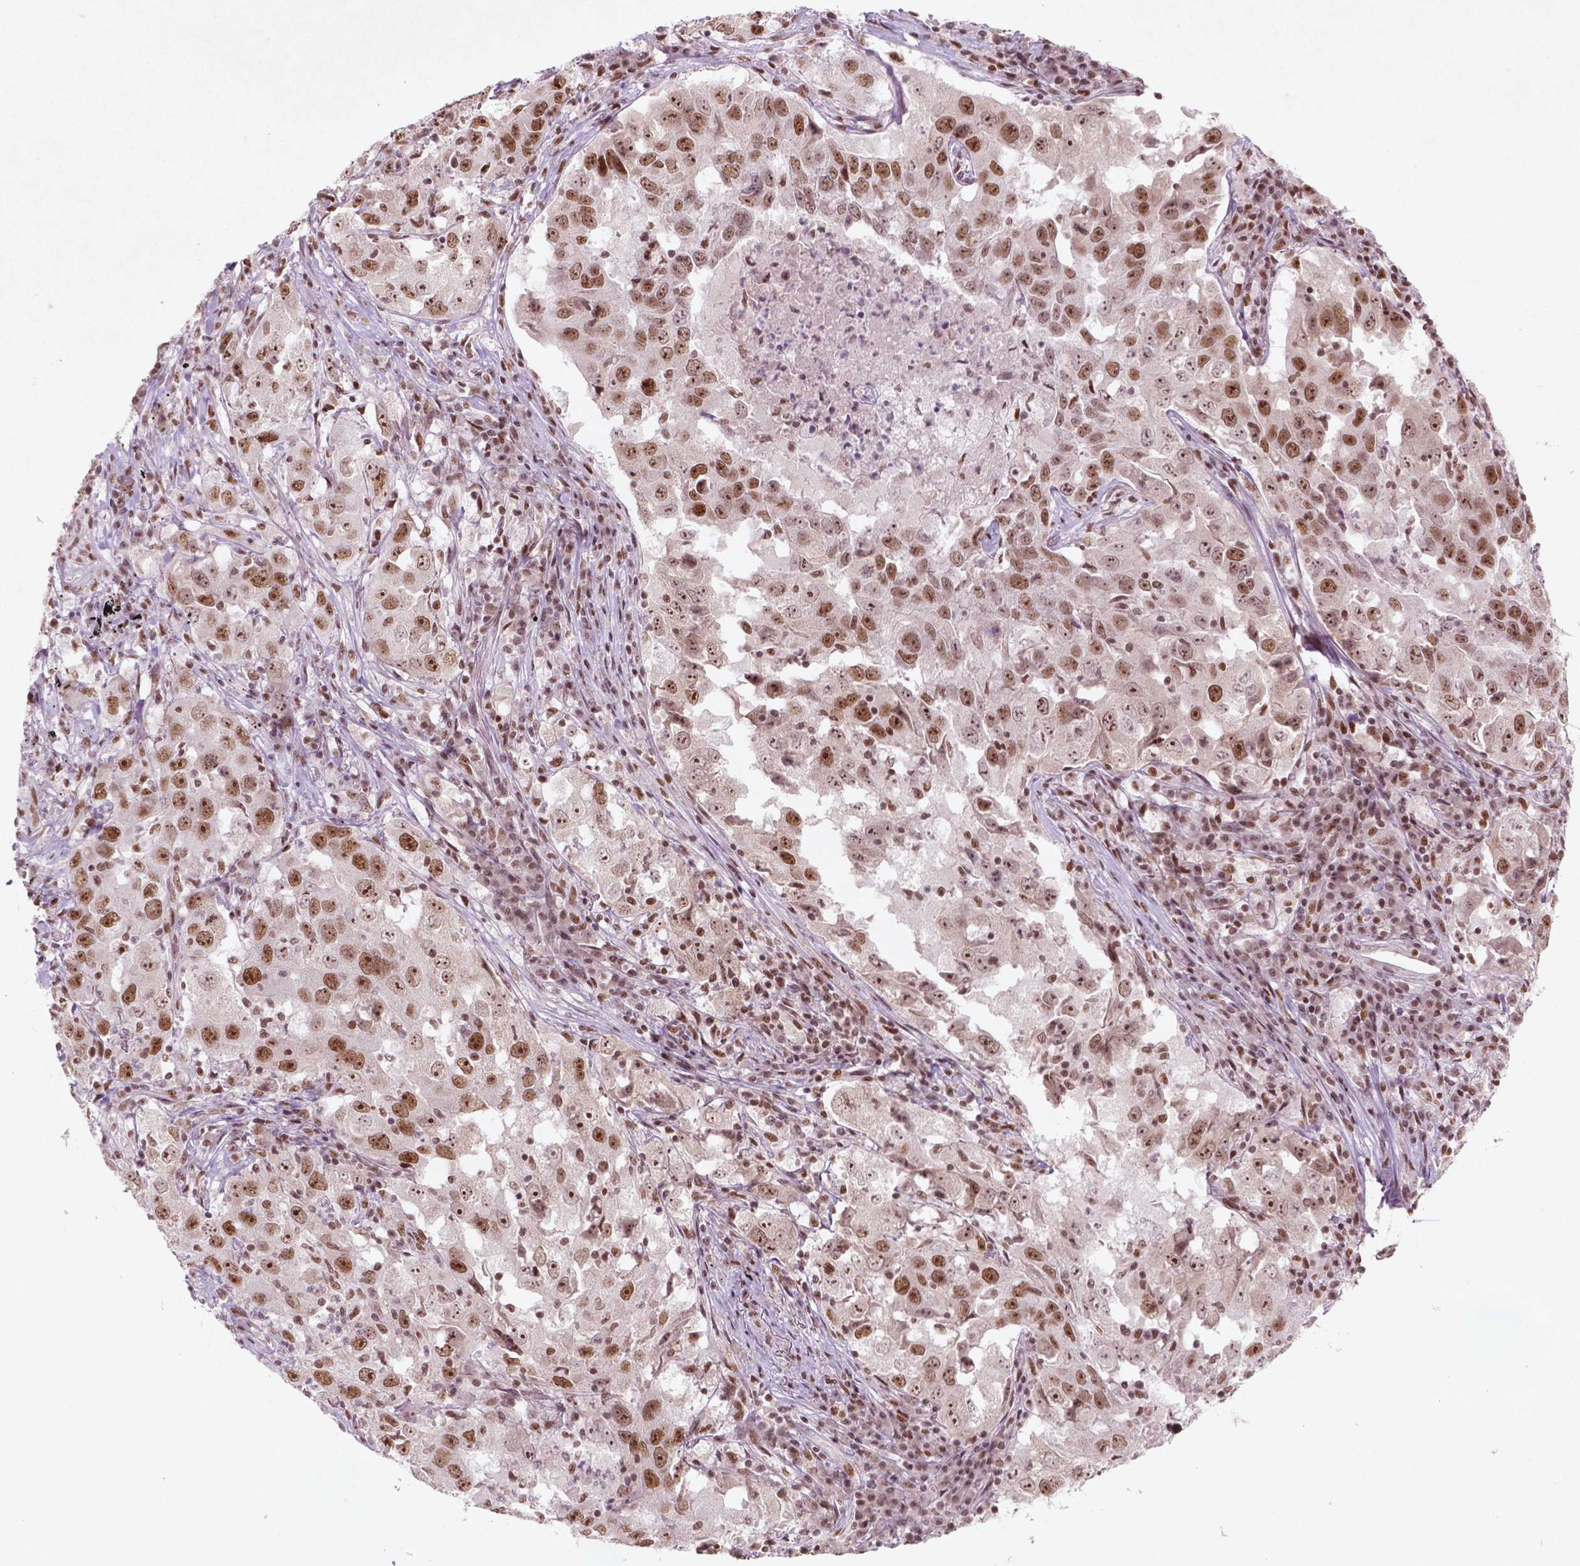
{"staining": {"intensity": "moderate", "quantity": ">75%", "location": "nuclear"}, "tissue": "lung cancer", "cell_type": "Tumor cells", "image_type": "cancer", "snomed": [{"axis": "morphology", "description": "Adenocarcinoma, NOS"}, {"axis": "topography", "description": "Lung"}], "caption": "Immunohistochemistry staining of lung adenocarcinoma, which exhibits medium levels of moderate nuclear expression in approximately >75% of tumor cells indicating moderate nuclear protein staining. The staining was performed using DAB (3,3'-diaminobenzidine) (brown) for protein detection and nuclei were counterstained in hematoxylin (blue).", "gene": "HMG20B", "patient": {"sex": "male", "age": 73}}